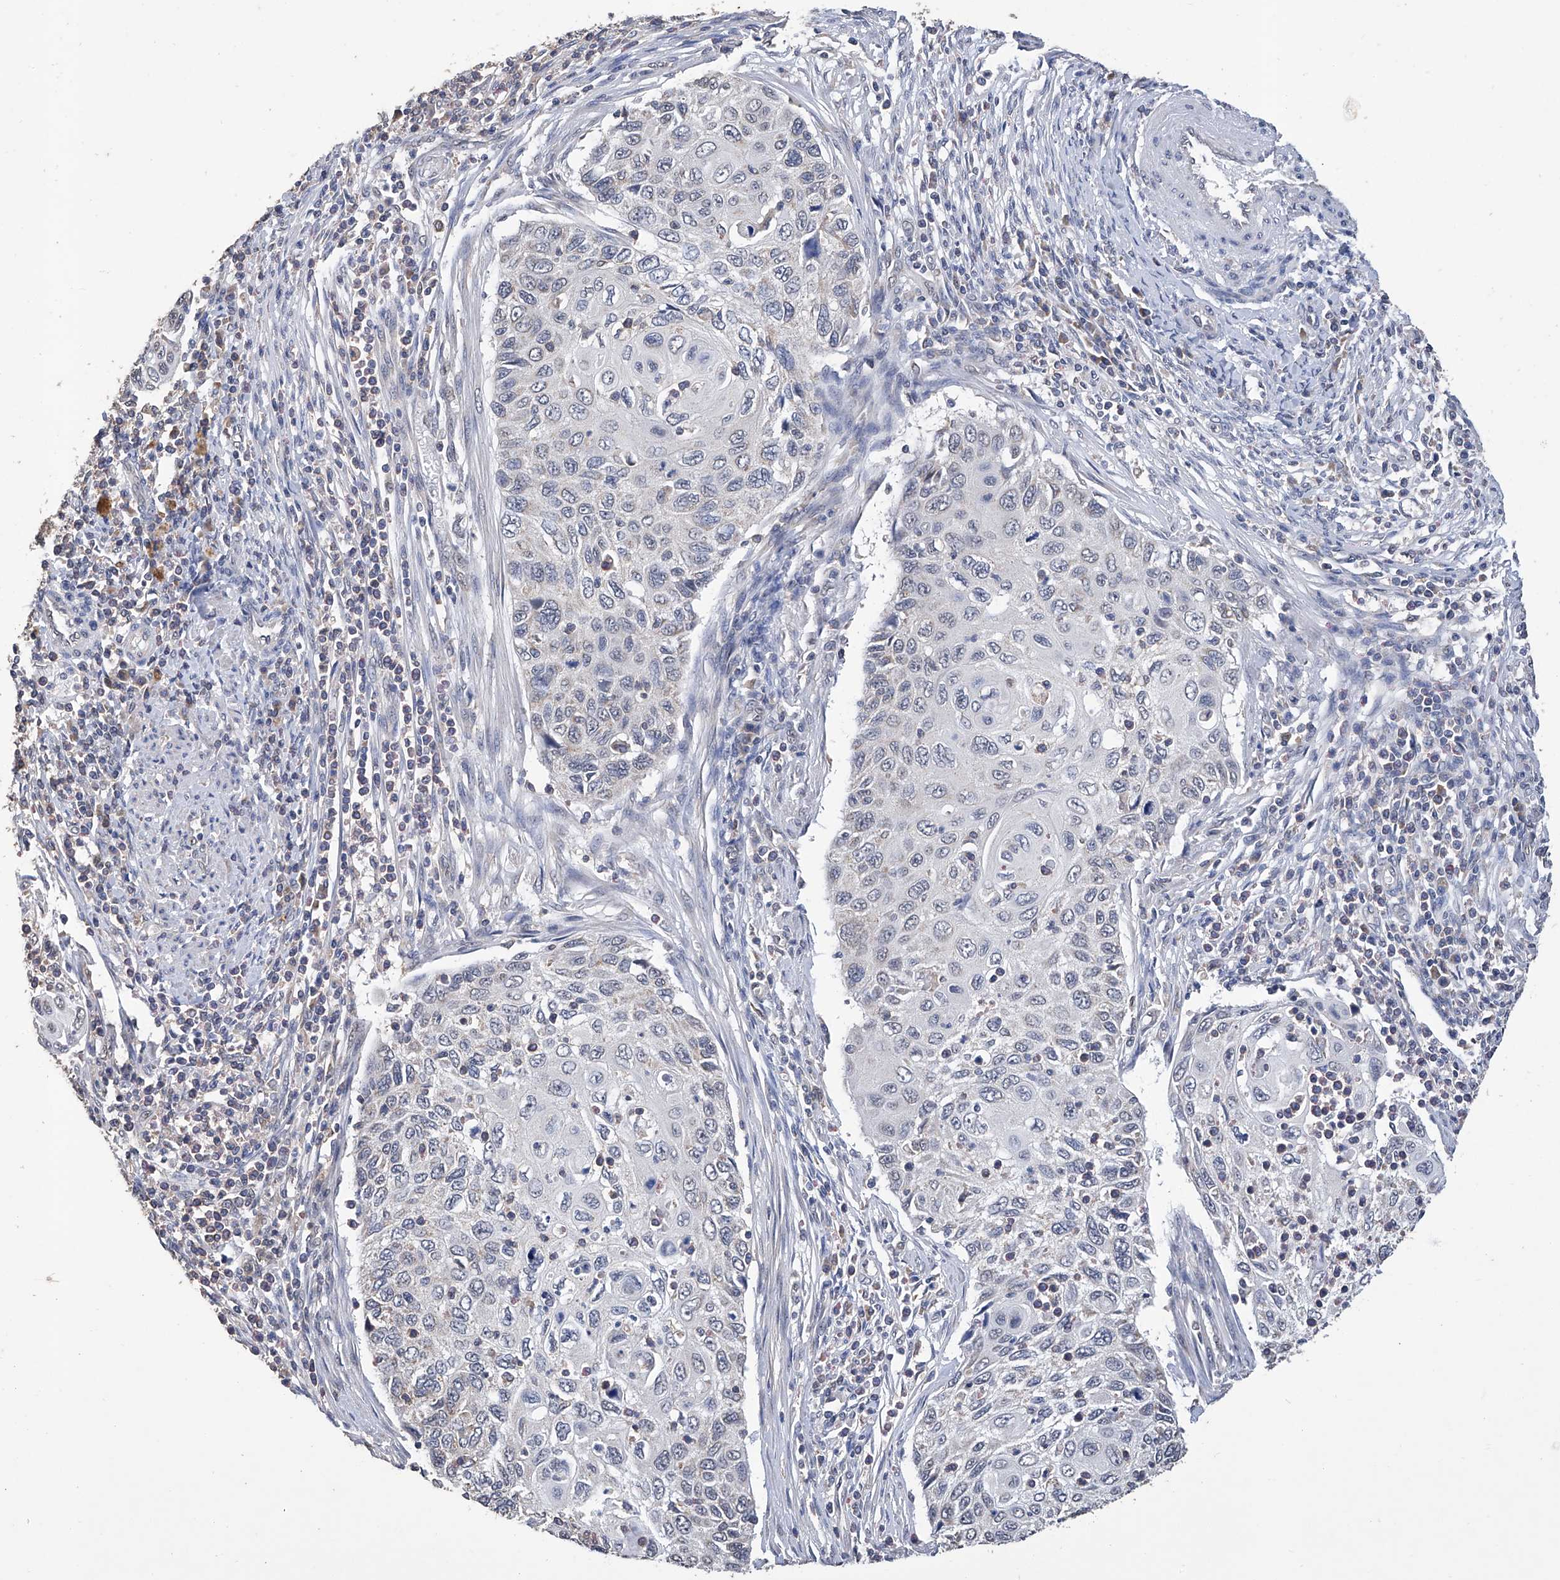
{"staining": {"intensity": "negative", "quantity": "none", "location": "none"}, "tissue": "cervical cancer", "cell_type": "Tumor cells", "image_type": "cancer", "snomed": [{"axis": "morphology", "description": "Squamous cell carcinoma, NOS"}, {"axis": "topography", "description": "Cervix"}], "caption": "Tumor cells are negative for brown protein staining in cervical squamous cell carcinoma. (Immunohistochemistry, brightfield microscopy, high magnification).", "gene": "GPT", "patient": {"sex": "female", "age": 70}}